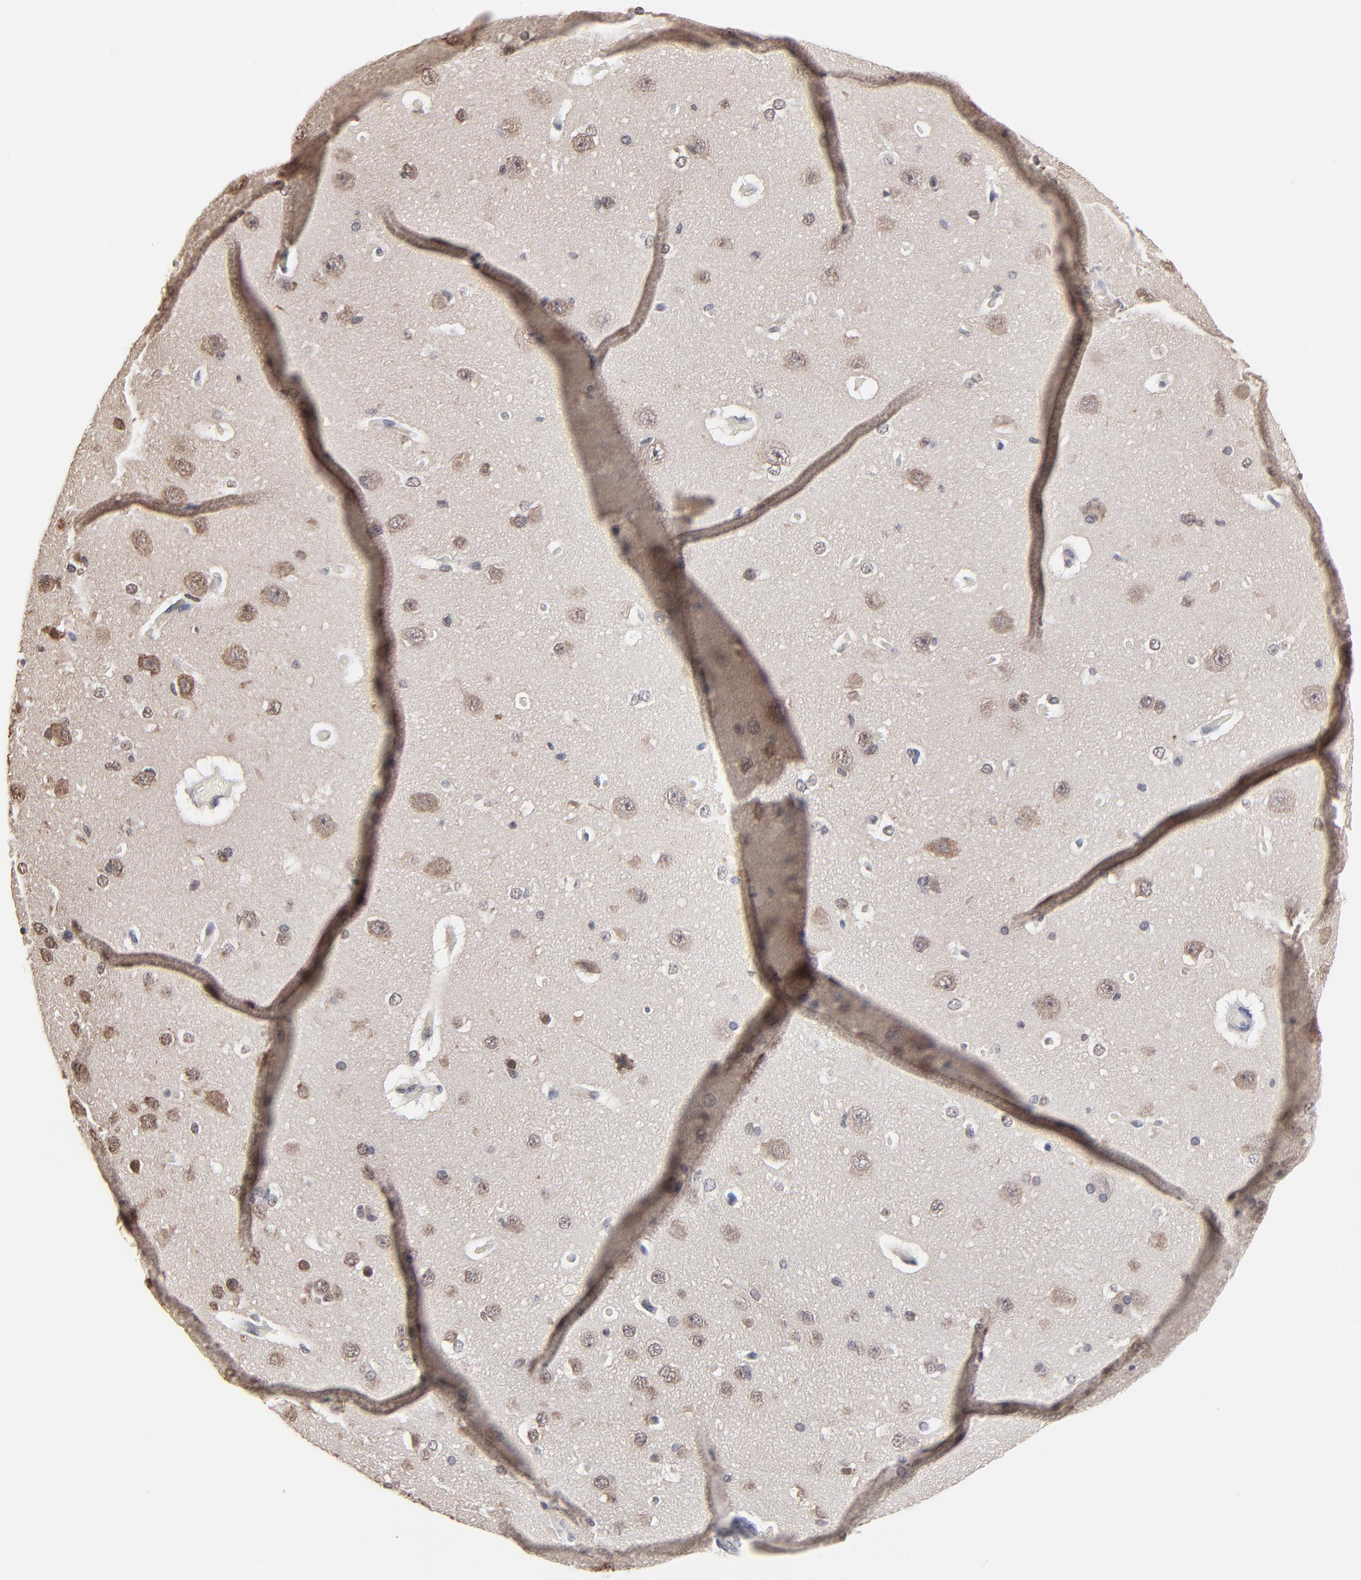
{"staining": {"intensity": "negative", "quantity": "none", "location": "none"}, "tissue": "cerebral cortex", "cell_type": "Endothelial cells", "image_type": "normal", "snomed": [{"axis": "morphology", "description": "Normal tissue, NOS"}, {"axis": "topography", "description": "Cerebral cortex"}], "caption": "Immunohistochemical staining of benign human cerebral cortex exhibits no significant staining in endothelial cells.", "gene": "CHM", "patient": {"sex": "female", "age": 45}}